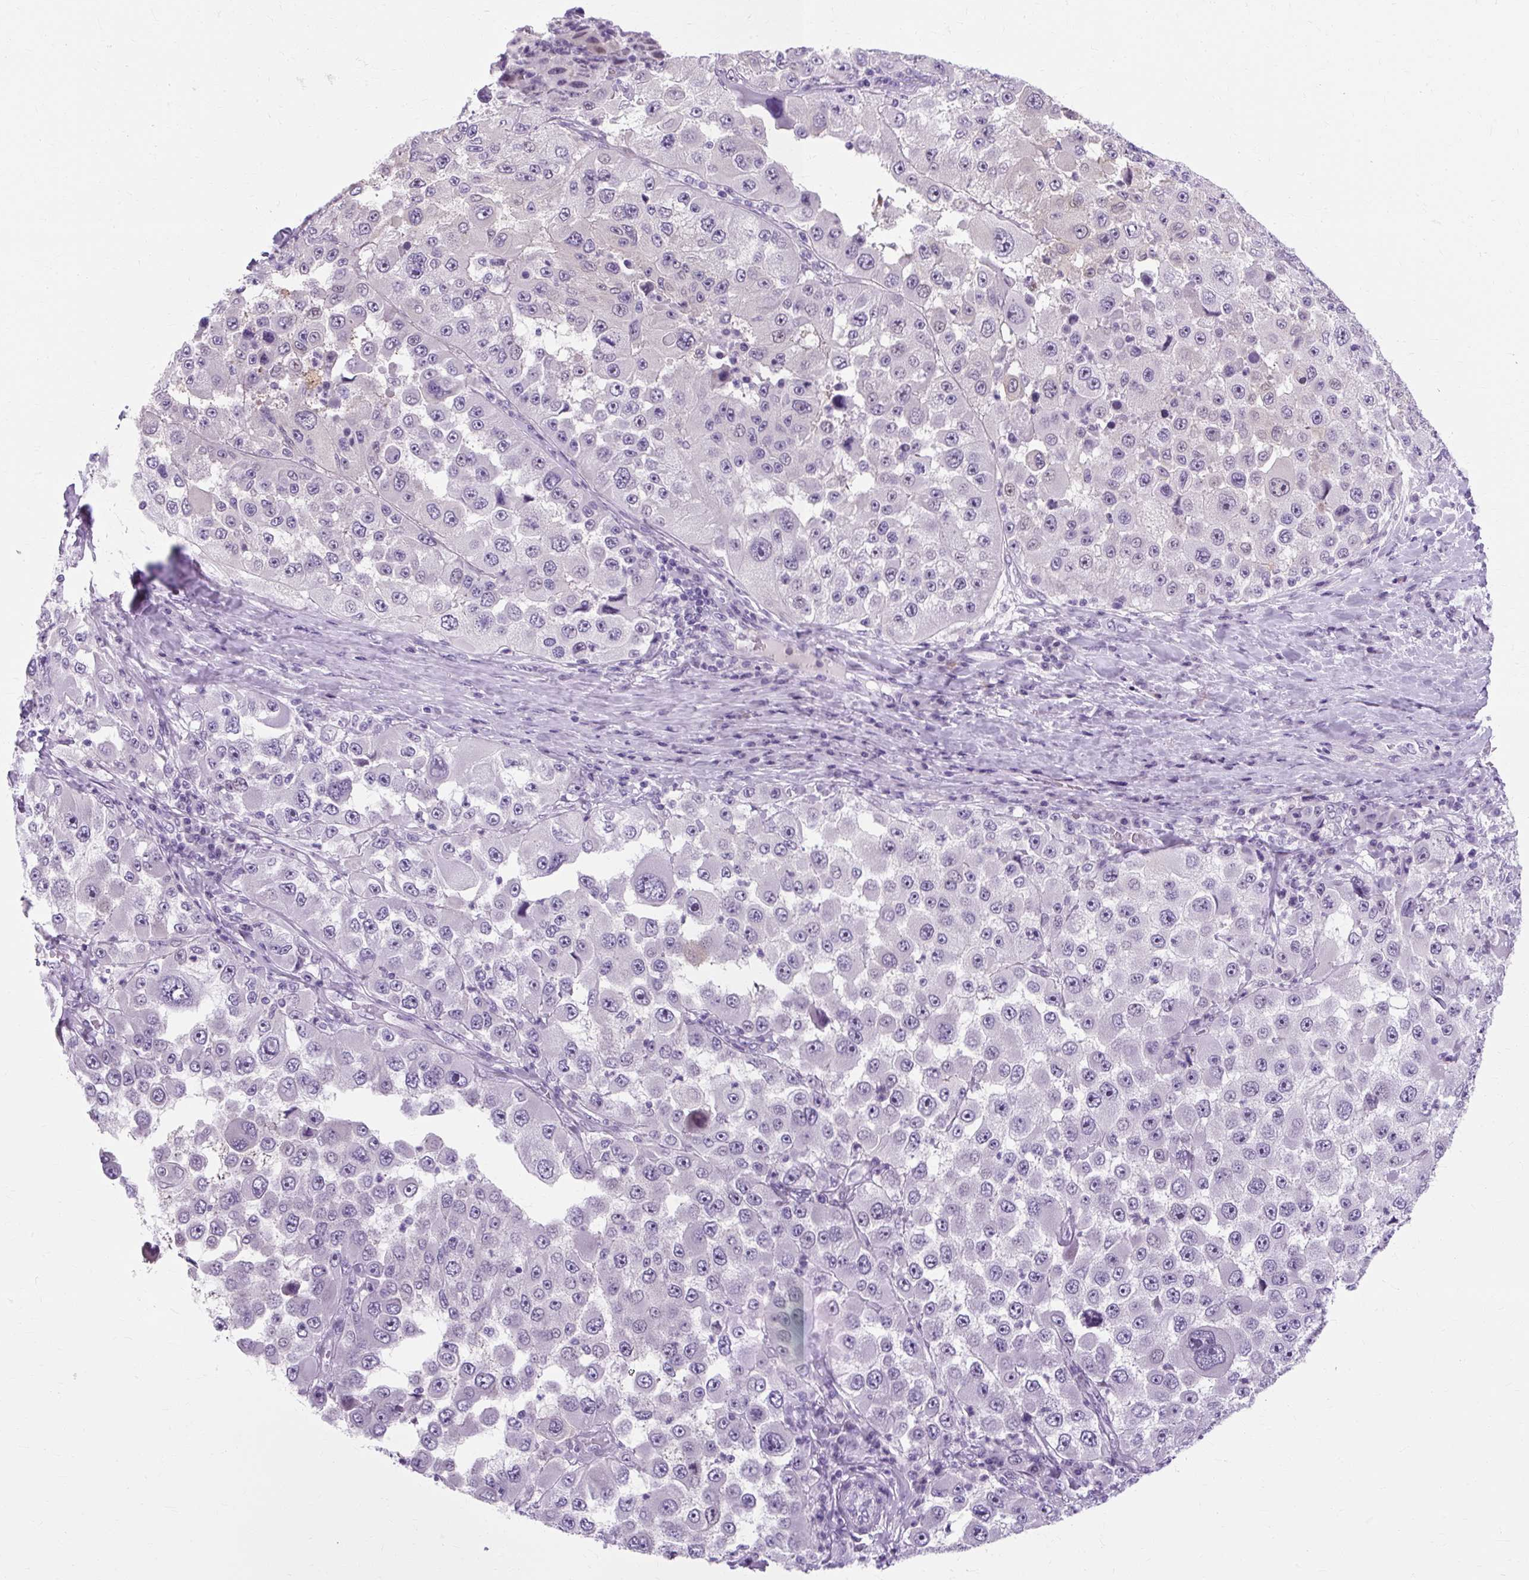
{"staining": {"intensity": "negative", "quantity": "none", "location": "none"}, "tissue": "melanoma", "cell_type": "Tumor cells", "image_type": "cancer", "snomed": [{"axis": "morphology", "description": "Malignant melanoma, Metastatic site"}, {"axis": "topography", "description": "Lymph node"}], "caption": "IHC of melanoma displays no expression in tumor cells.", "gene": "RYBP", "patient": {"sex": "male", "age": 62}}